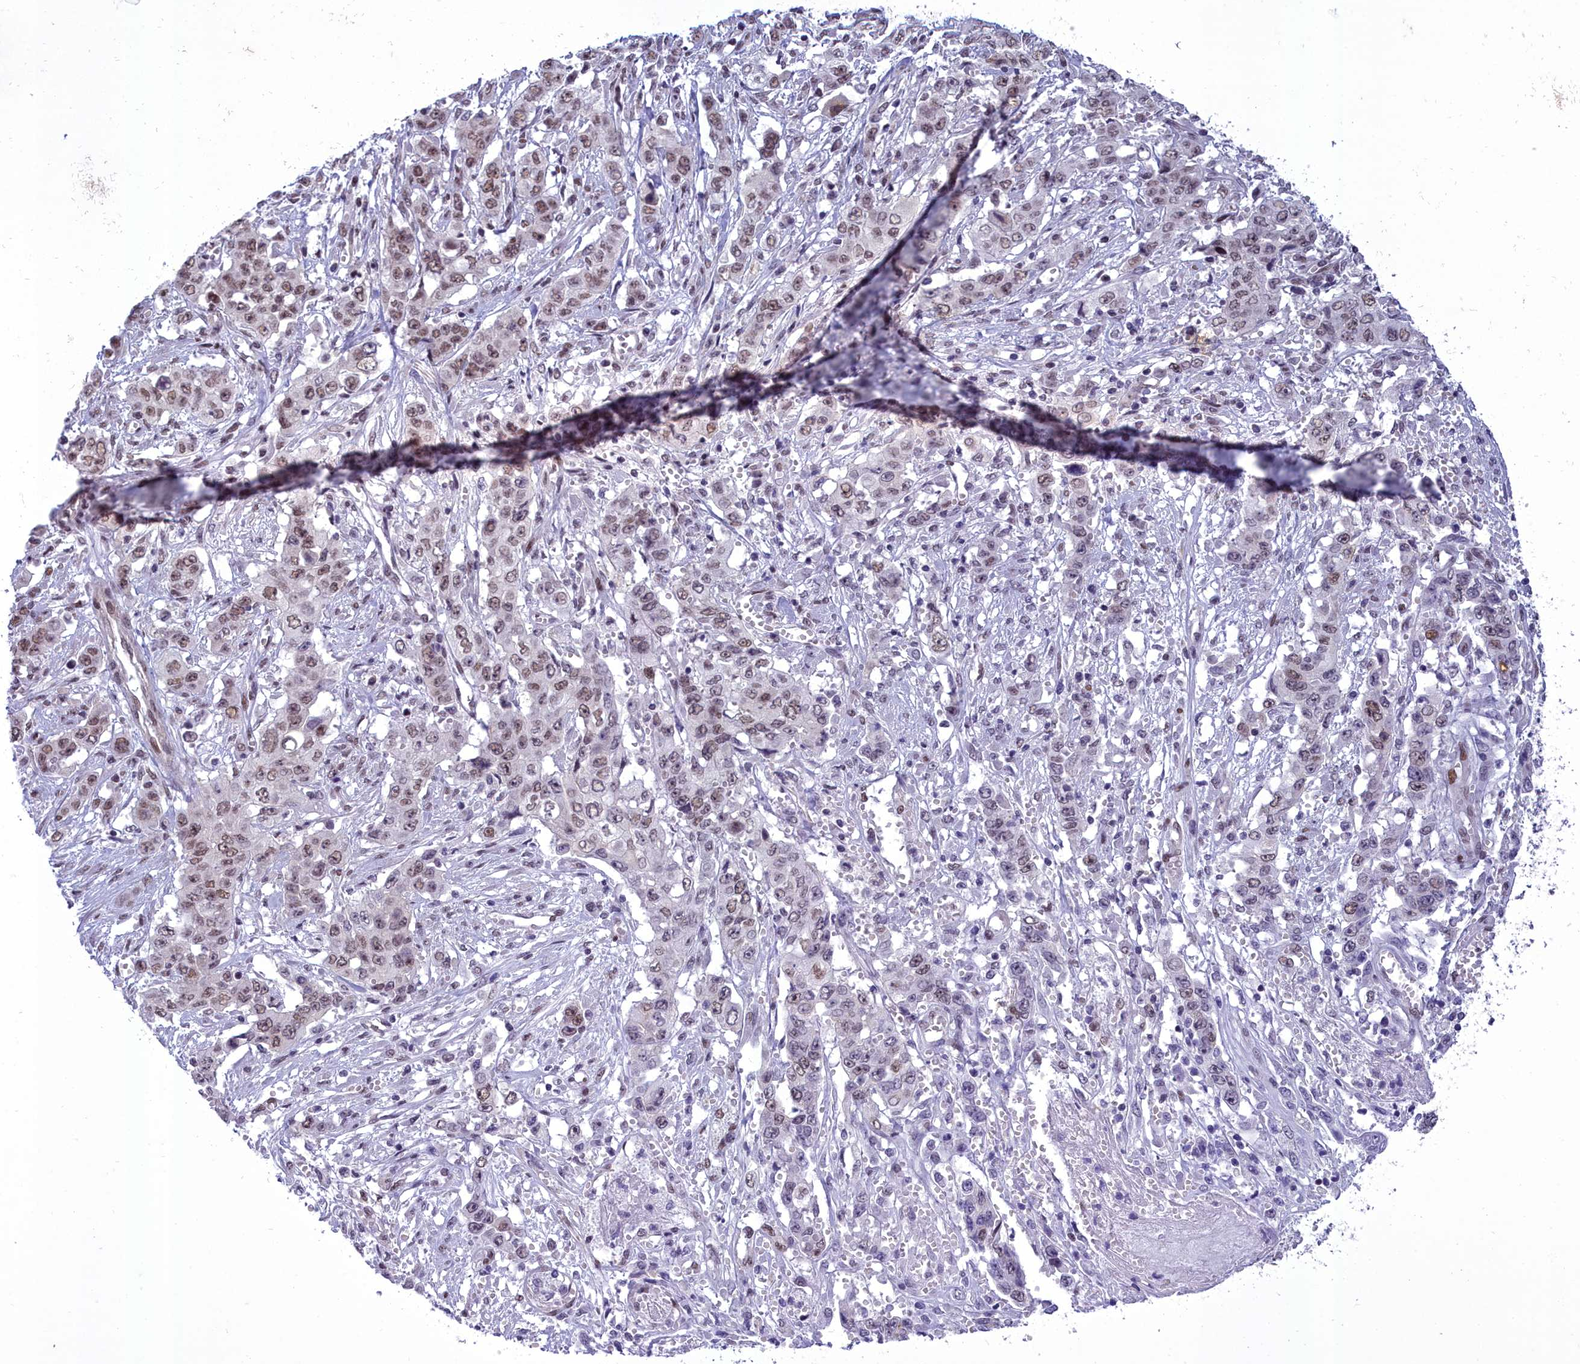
{"staining": {"intensity": "weak", "quantity": ">75%", "location": "nuclear"}, "tissue": "stomach cancer", "cell_type": "Tumor cells", "image_type": "cancer", "snomed": [{"axis": "morphology", "description": "Normal tissue, NOS"}, {"axis": "morphology", "description": "Adenocarcinoma, NOS"}, {"axis": "topography", "description": "Stomach"}], "caption": "Immunohistochemical staining of human stomach adenocarcinoma reveals low levels of weak nuclear expression in approximately >75% of tumor cells. (brown staining indicates protein expression, while blue staining denotes nuclei).", "gene": "CEACAM19", "patient": {"sex": "female", "age": 64}}